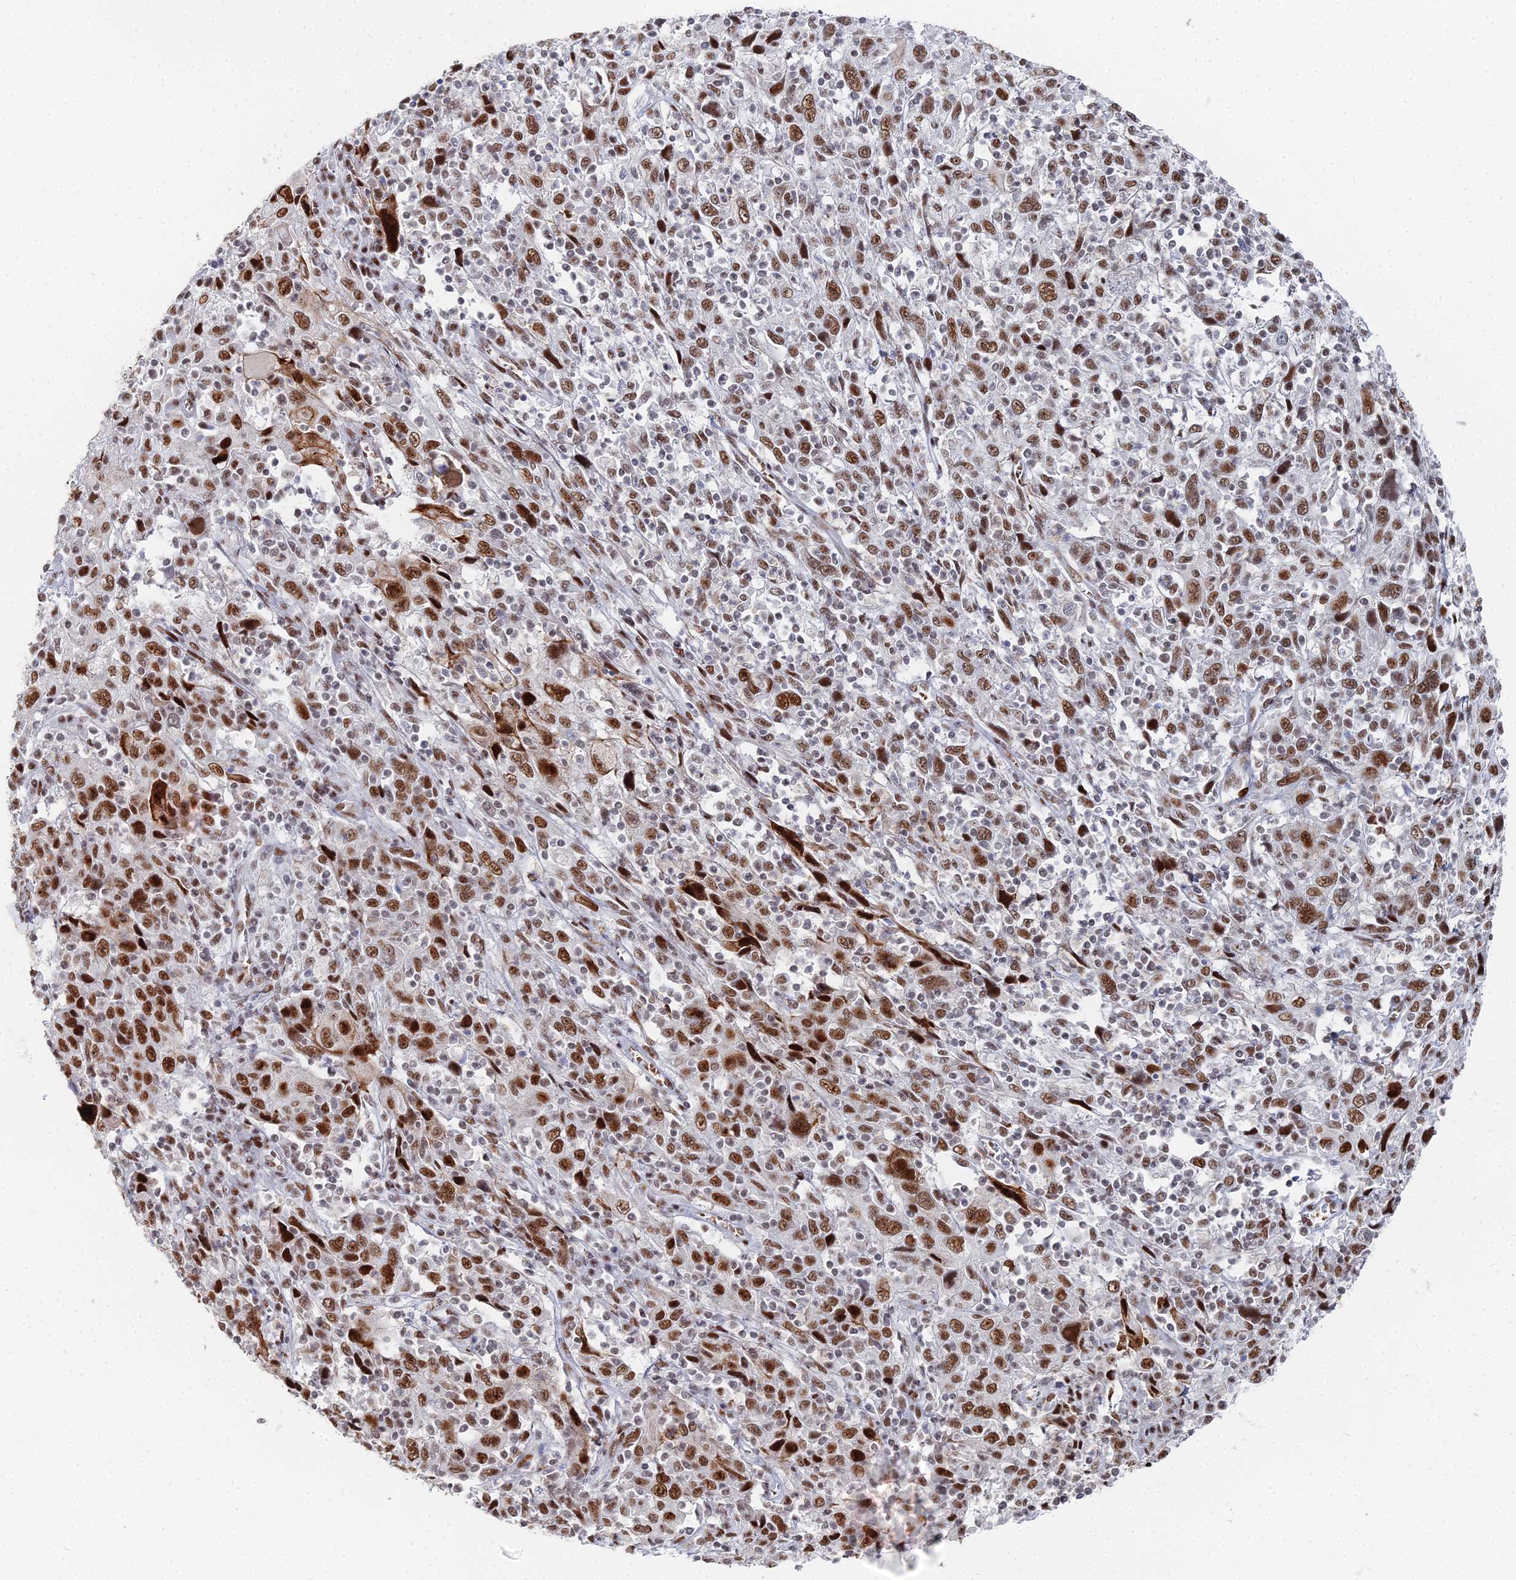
{"staining": {"intensity": "strong", "quantity": ">75%", "location": "nuclear"}, "tissue": "cervical cancer", "cell_type": "Tumor cells", "image_type": "cancer", "snomed": [{"axis": "morphology", "description": "Squamous cell carcinoma, NOS"}, {"axis": "topography", "description": "Cervix"}], "caption": "Protein staining of cervical cancer tissue demonstrates strong nuclear positivity in approximately >75% of tumor cells. Using DAB (3,3'-diaminobenzidine) (brown) and hematoxylin (blue) stains, captured at high magnification using brightfield microscopy.", "gene": "GSC2", "patient": {"sex": "female", "age": 46}}